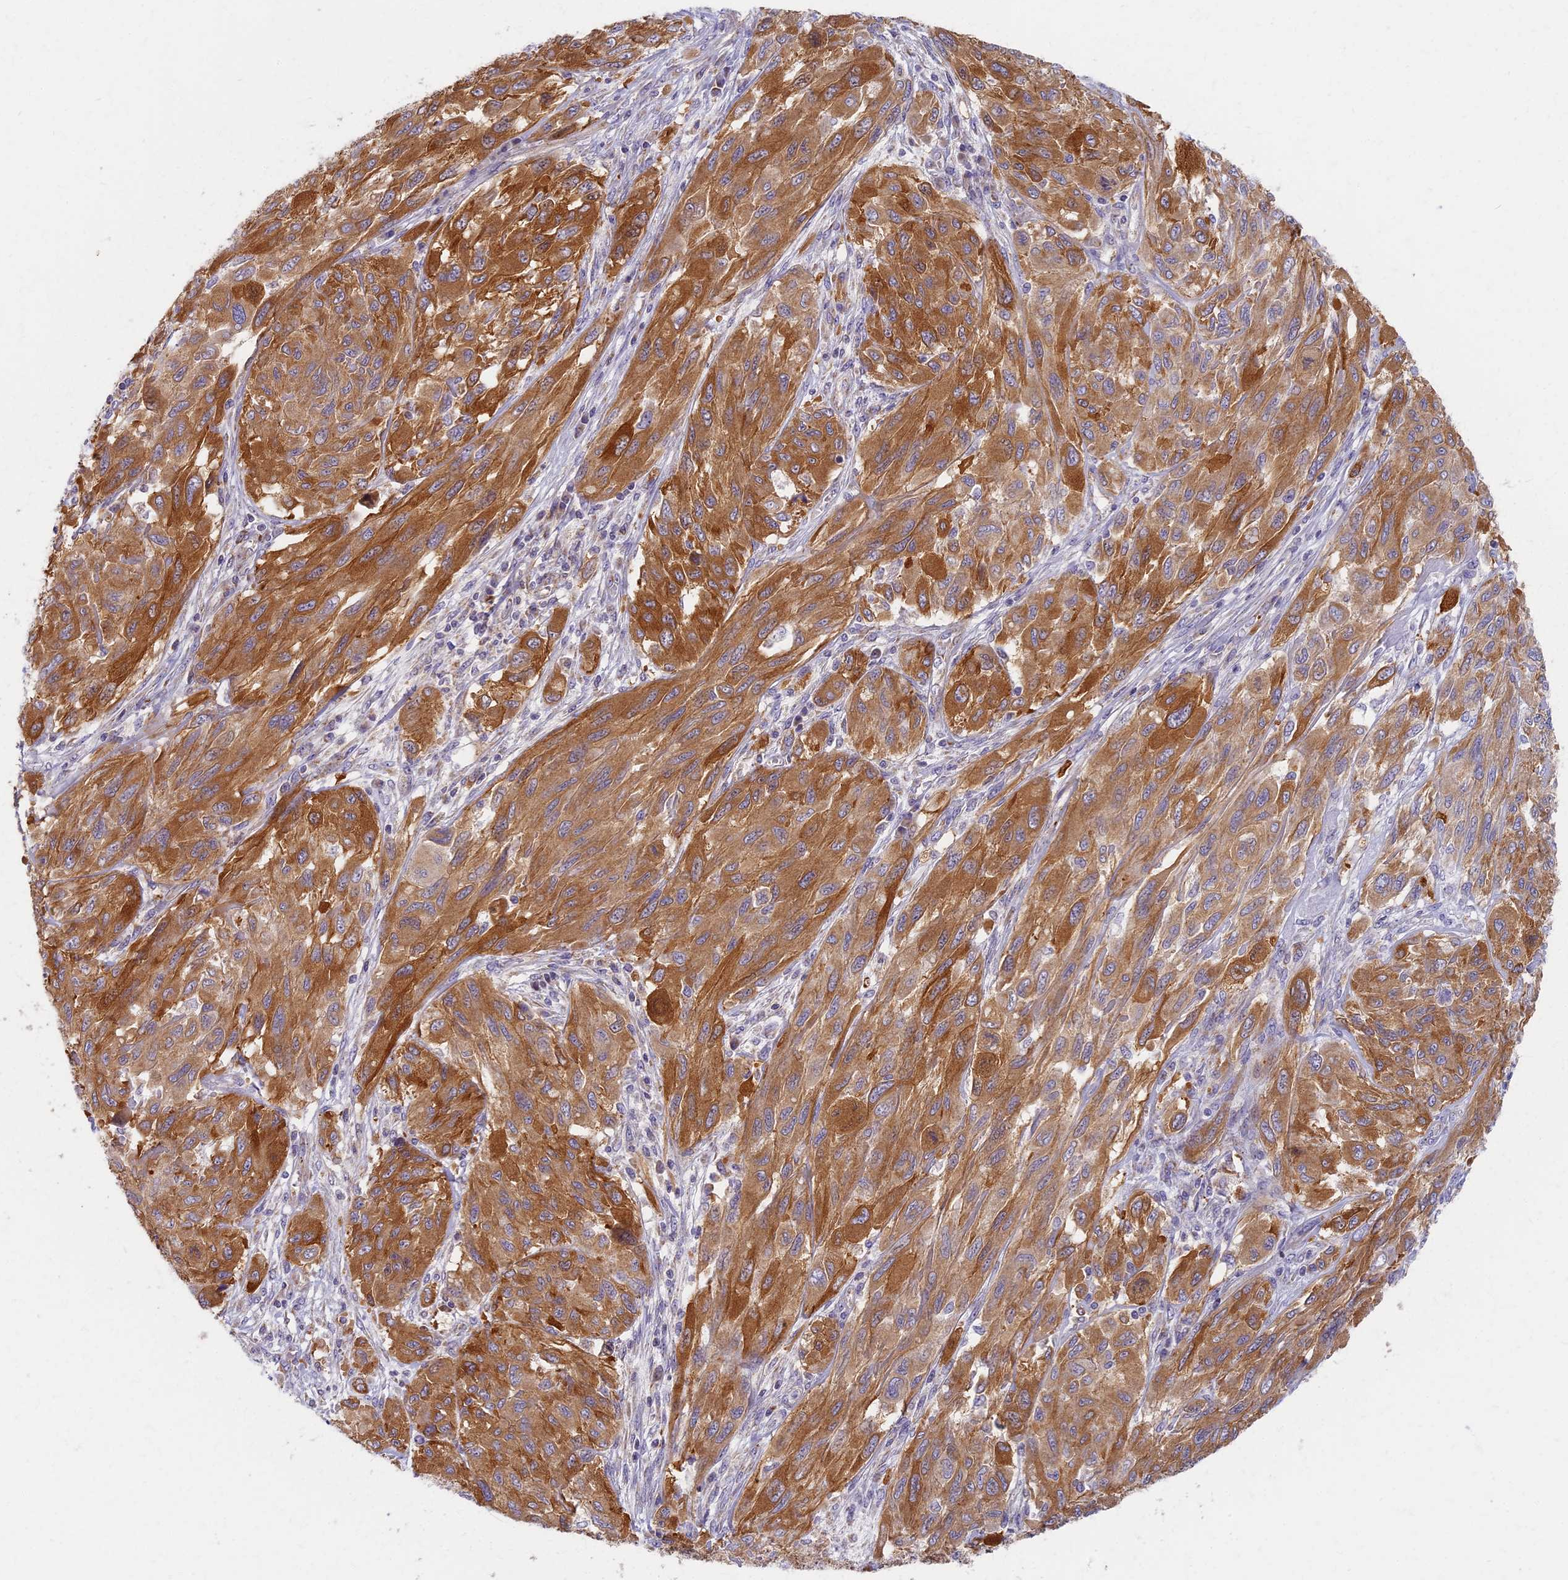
{"staining": {"intensity": "moderate", "quantity": ">75%", "location": "cytoplasmic/membranous"}, "tissue": "melanoma", "cell_type": "Tumor cells", "image_type": "cancer", "snomed": [{"axis": "morphology", "description": "Malignant melanoma, NOS"}, {"axis": "topography", "description": "Skin"}], "caption": "The image shows staining of melanoma, revealing moderate cytoplasmic/membranous protein staining (brown color) within tumor cells.", "gene": "MRPS25", "patient": {"sex": "female", "age": 91}}